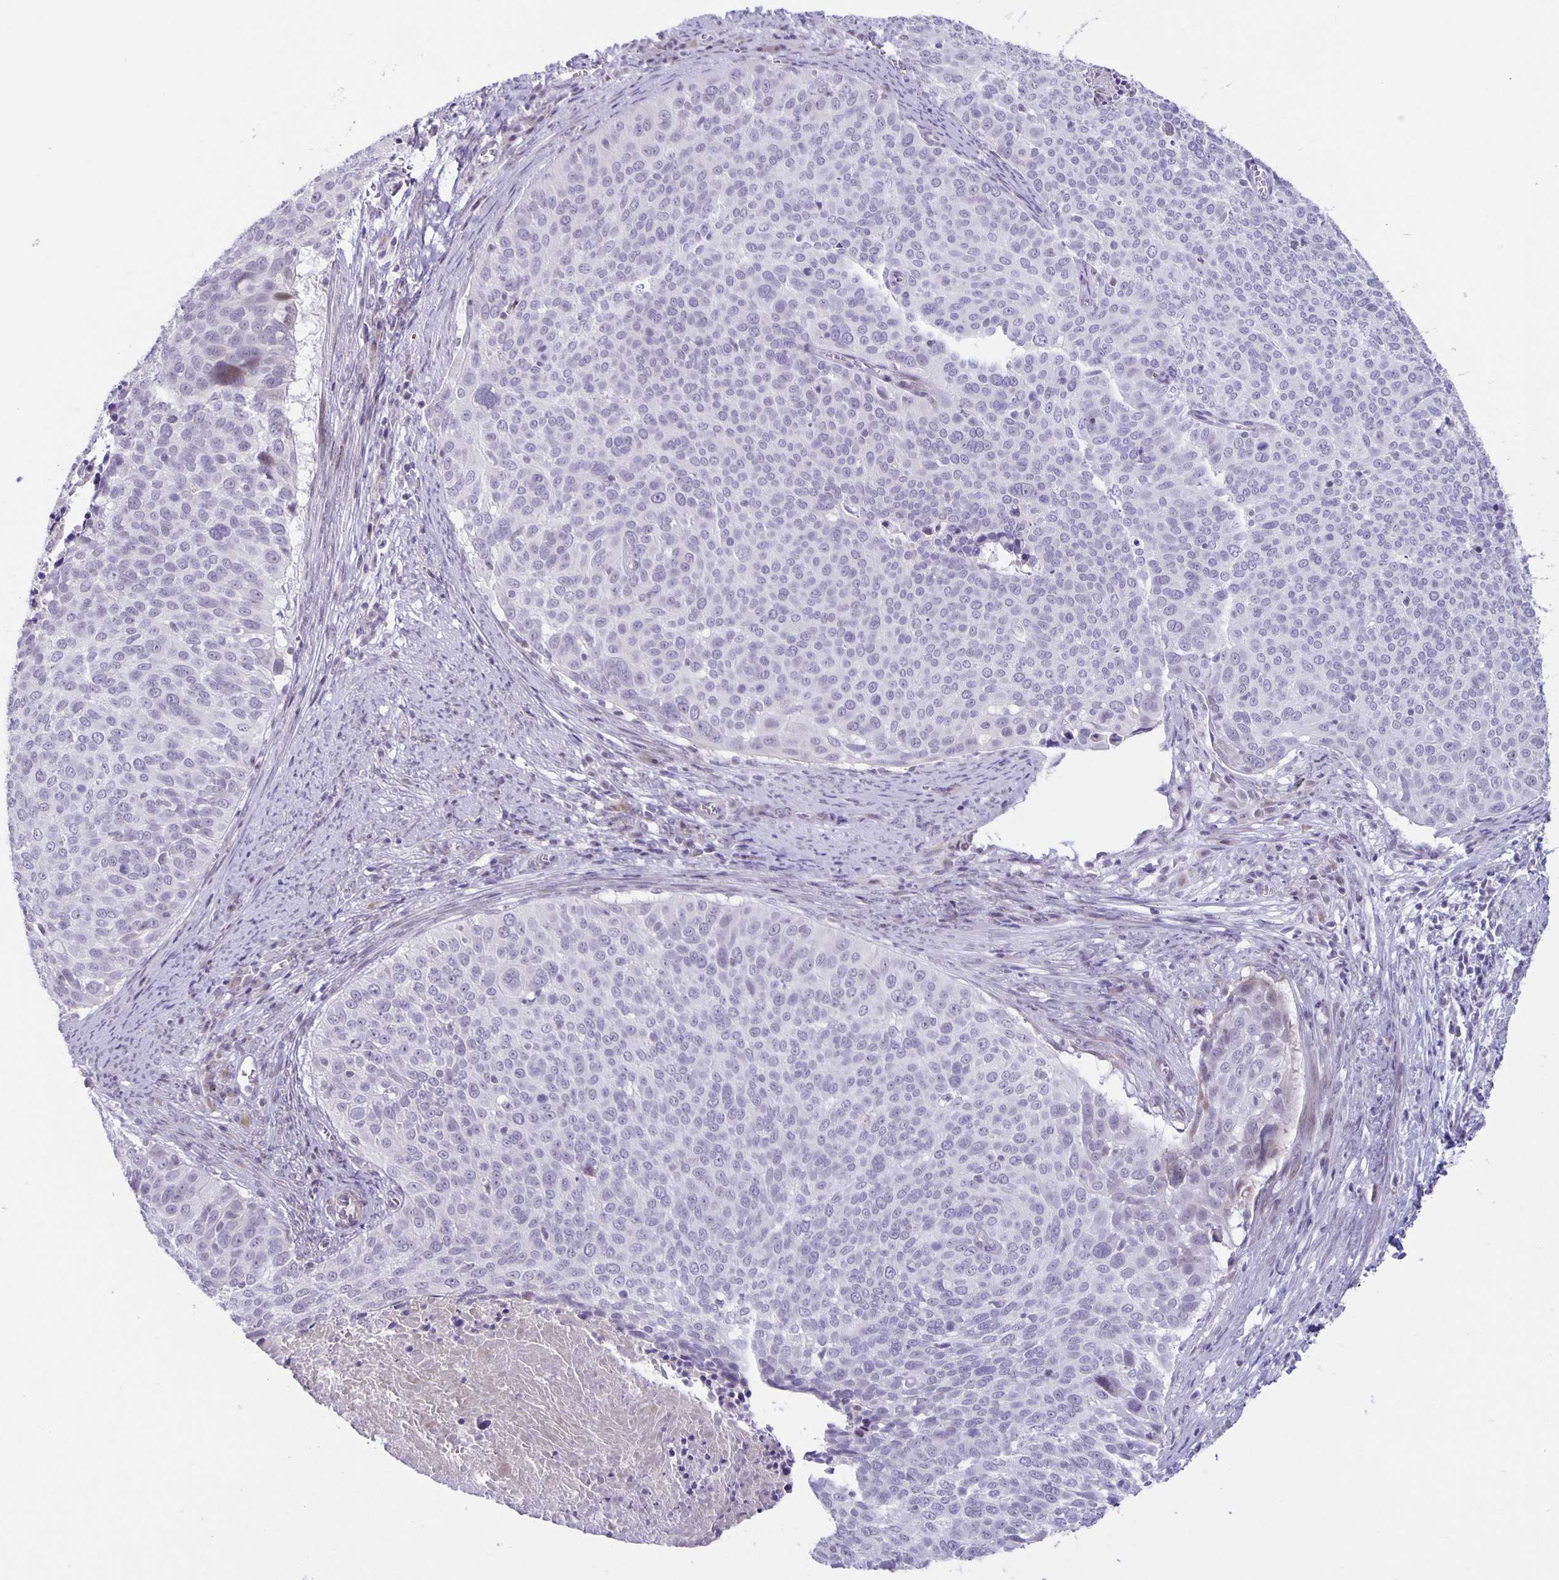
{"staining": {"intensity": "negative", "quantity": "none", "location": "none"}, "tissue": "cervical cancer", "cell_type": "Tumor cells", "image_type": "cancer", "snomed": [{"axis": "morphology", "description": "Squamous cell carcinoma, NOS"}, {"axis": "topography", "description": "Cervix"}], "caption": "Image shows no significant protein expression in tumor cells of cervical squamous cell carcinoma.", "gene": "PHRF1", "patient": {"sex": "female", "age": 39}}